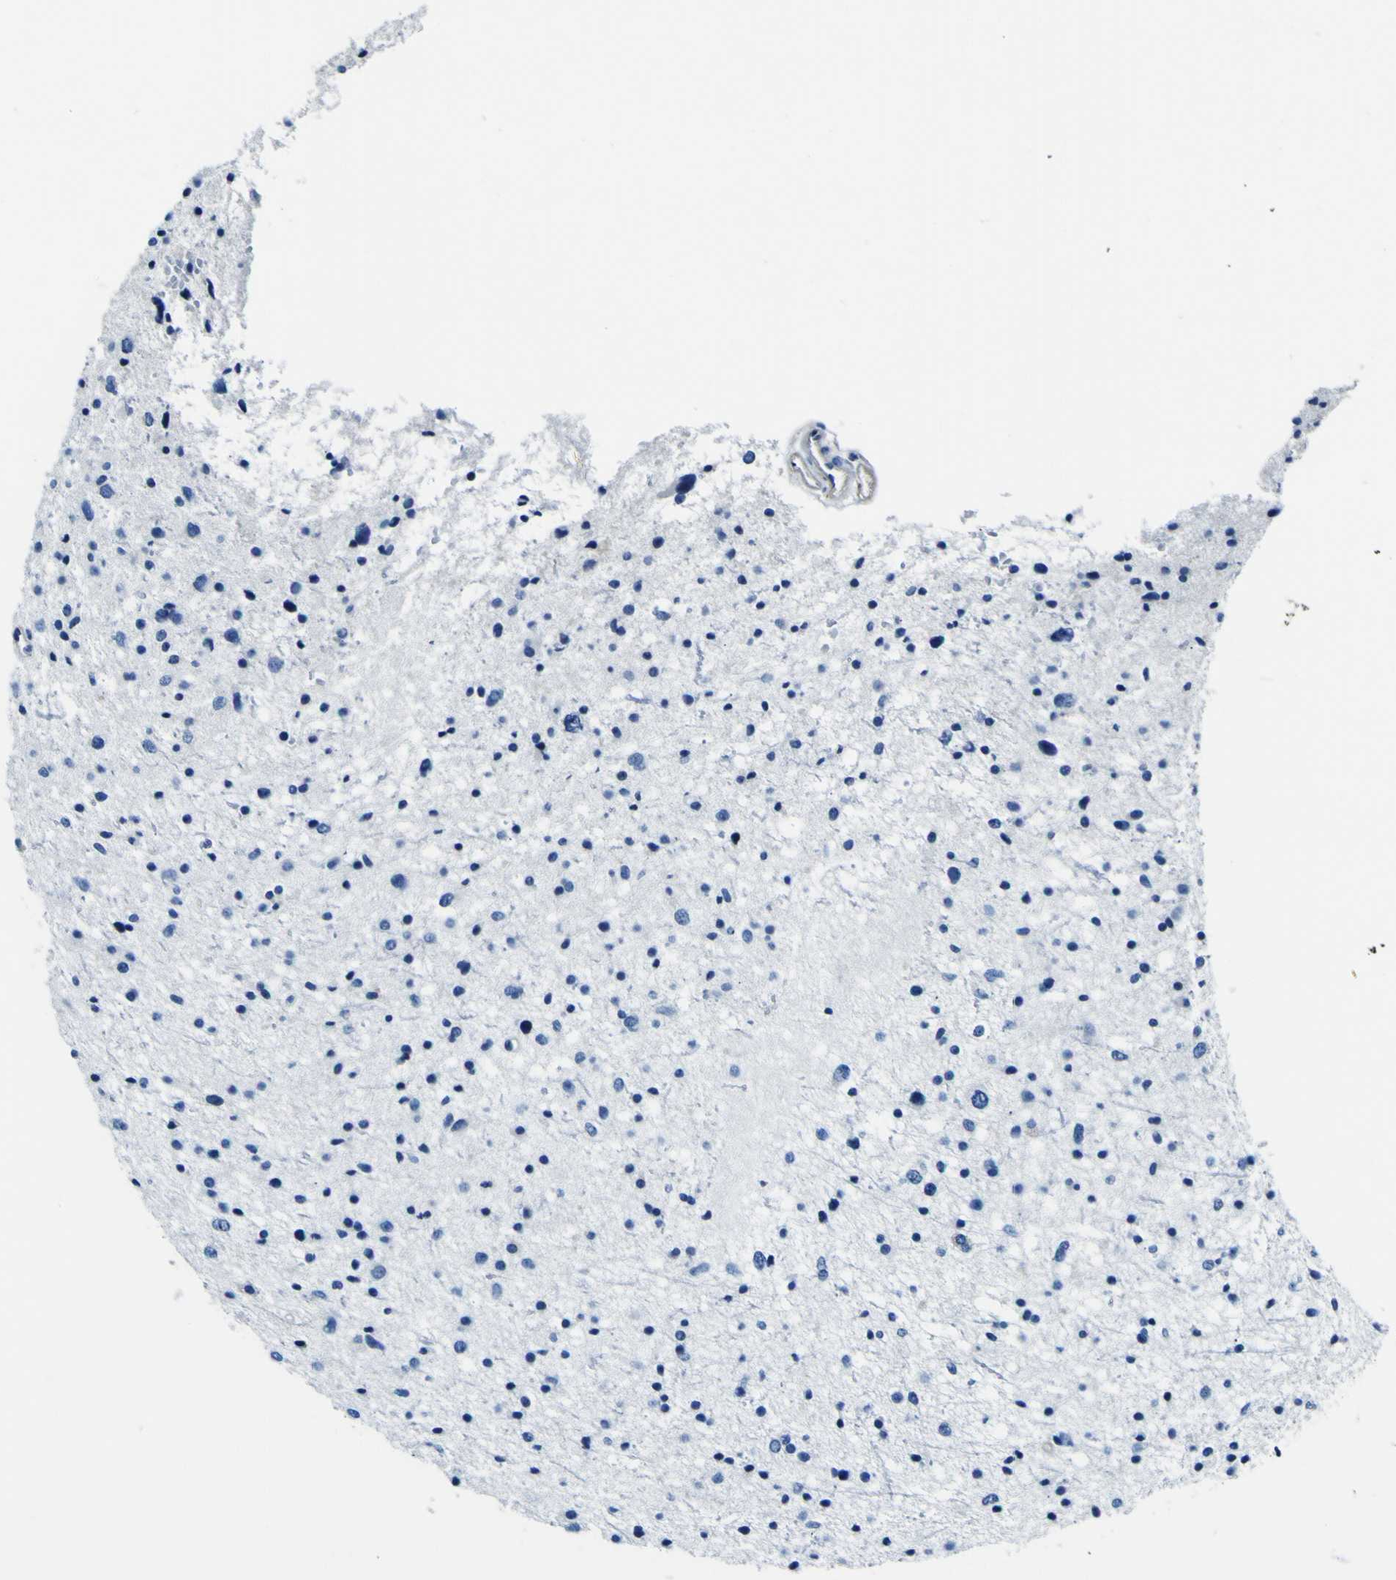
{"staining": {"intensity": "negative", "quantity": "none", "location": "none"}, "tissue": "glioma", "cell_type": "Tumor cells", "image_type": "cancer", "snomed": [{"axis": "morphology", "description": "Glioma, malignant, Low grade"}, {"axis": "topography", "description": "Brain"}], "caption": "Protein analysis of malignant glioma (low-grade) demonstrates no significant staining in tumor cells.", "gene": "ADGRA2", "patient": {"sex": "female", "age": 37}}